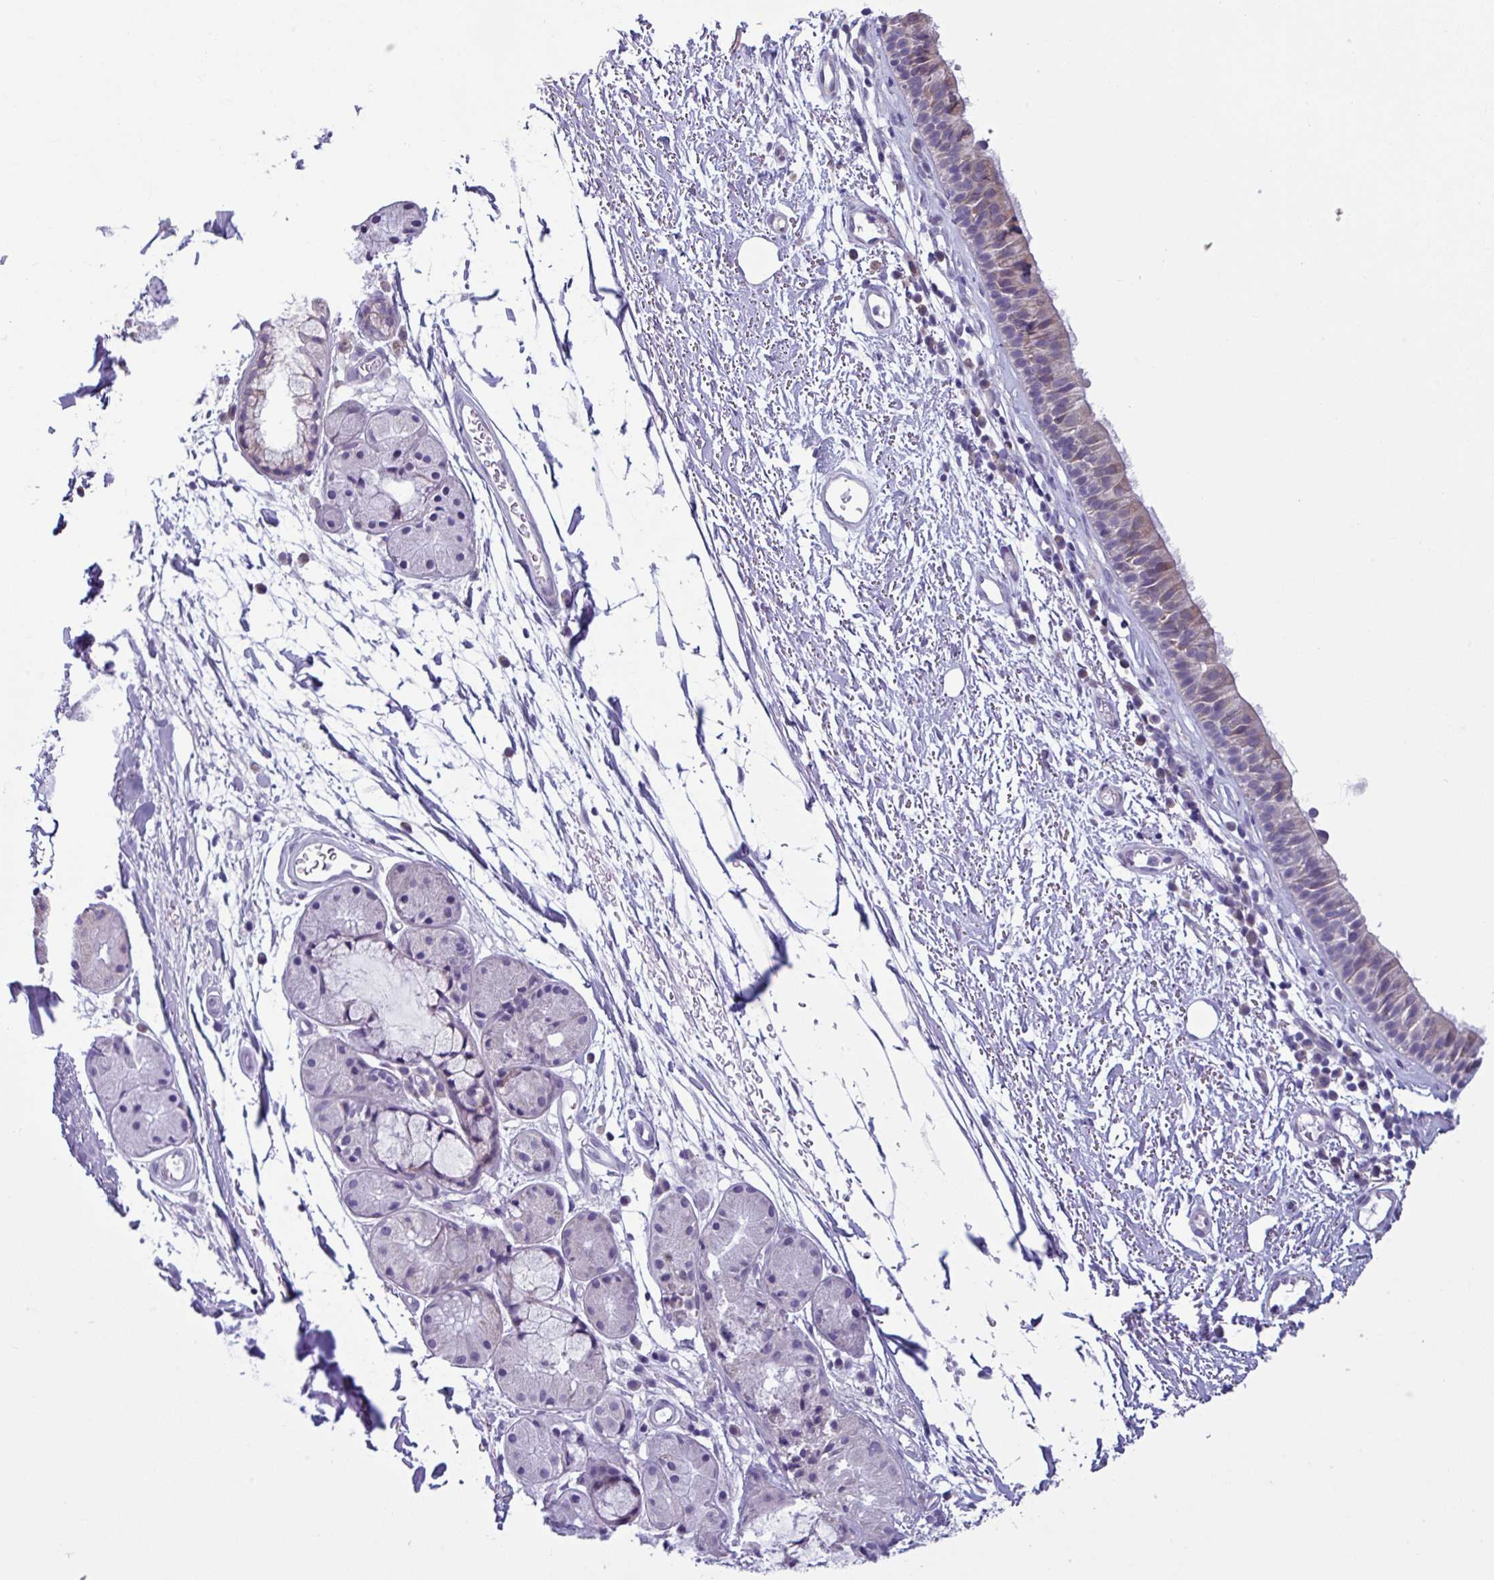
{"staining": {"intensity": "weak", "quantity": "<25%", "location": "cytoplasmic/membranous"}, "tissue": "nasopharynx", "cell_type": "Respiratory epithelial cells", "image_type": "normal", "snomed": [{"axis": "morphology", "description": "Normal tissue, NOS"}, {"axis": "topography", "description": "Cartilage tissue"}, {"axis": "topography", "description": "Nasopharynx"}], "caption": "Immunohistochemistry (IHC) of normal human nasopharynx demonstrates no staining in respiratory epithelial cells.", "gene": "C20orf27", "patient": {"sex": "male", "age": 56}}